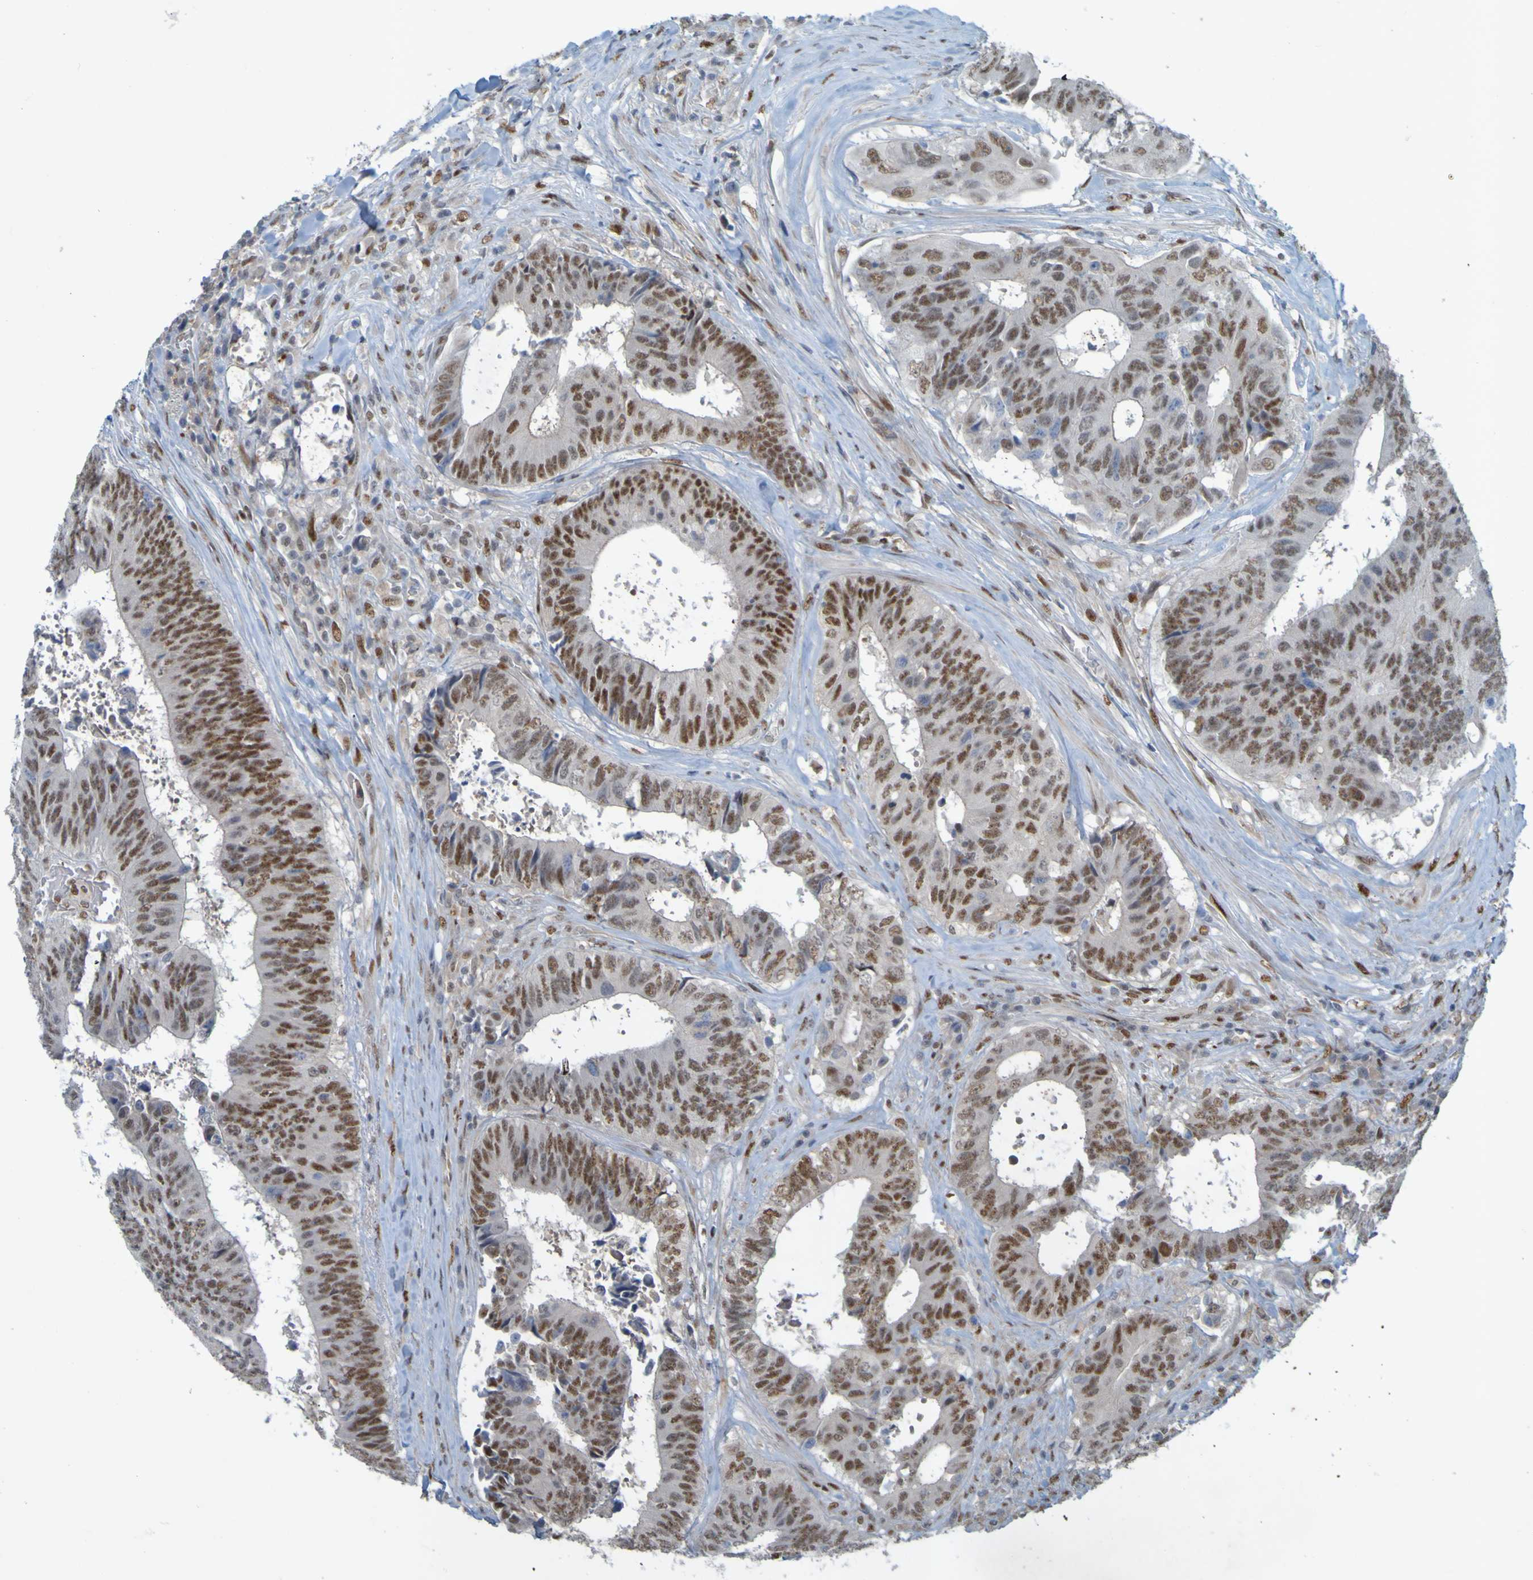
{"staining": {"intensity": "moderate", "quantity": ">75%", "location": "nuclear"}, "tissue": "colorectal cancer", "cell_type": "Tumor cells", "image_type": "cancer", "snomed": [{"axis": "morphology", "description": "Adenocarcinoma, NOS"}, {"axis": "topography", "description": "Rectum"}], "caption": "Immunohistochemistry of colorectal cancer (adenocarcinoma) displays medium levels of moderate nuclear positivity in approximately >75% of tumor cells.", "gene": "MCPH1", "patient": {"sex": "male", "age": 72}}